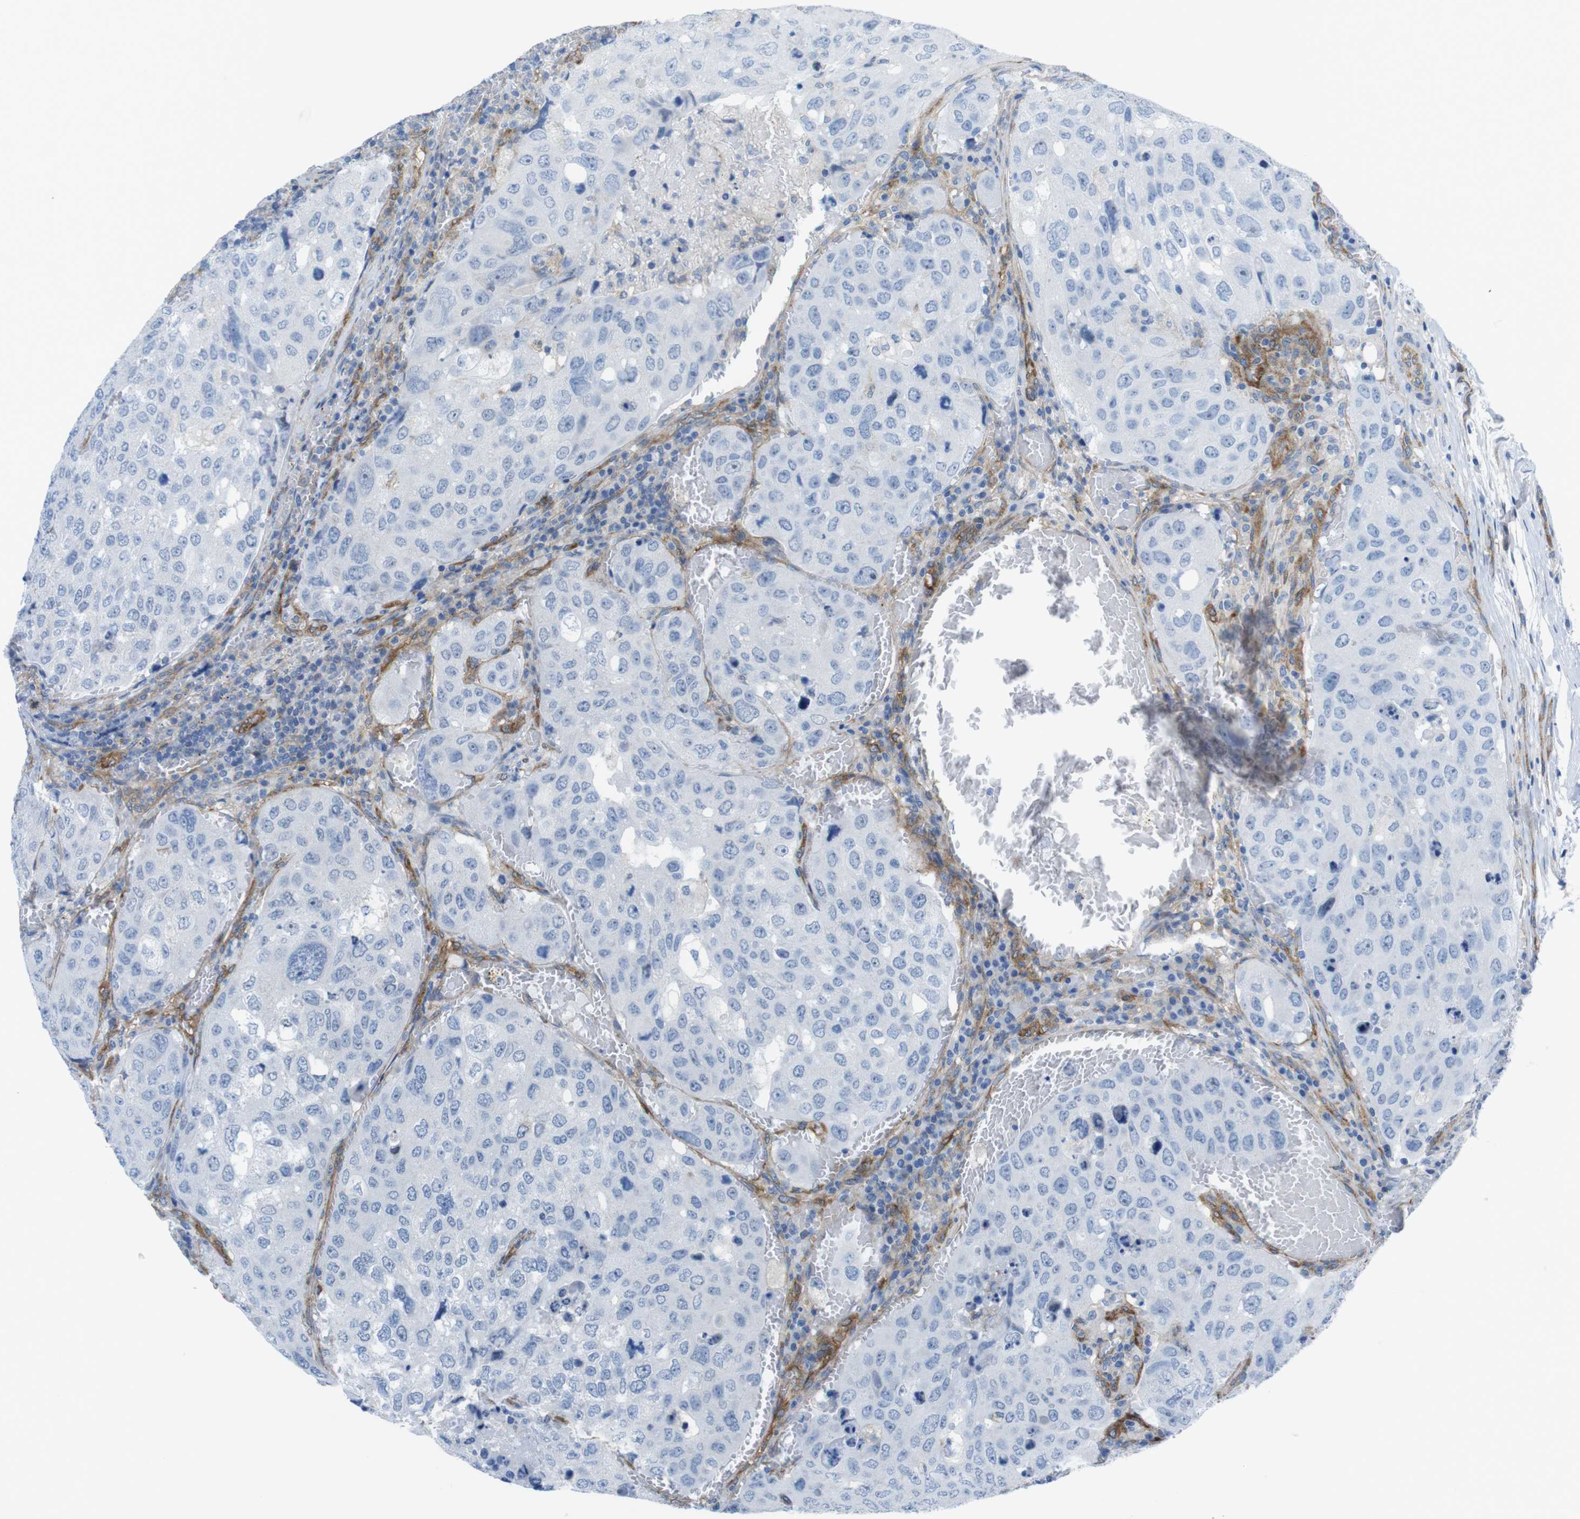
{"staining": {"intensity": "negative", "quantity": "none", "location": "none"}, "tissue": "urothelial cancer", "cell_type": "Tumor cells", "image_type": "cancer", "snomed": [{"axis": "morphology", "description": "Urothelial carcinoma, High grade"}, {"axis": "topography", "description": "Lymph node"}, {"axis": "topography", "description": "Urinary bladder"}], "caption": "The immunohistochemistry (IHC) micrograph has no significant staining in tumor cells of urothelial cancer tissue. Nuclei are stained in blue.", "gene": "DIAPH2", "patient": {"sex": "male", "age": 51}}